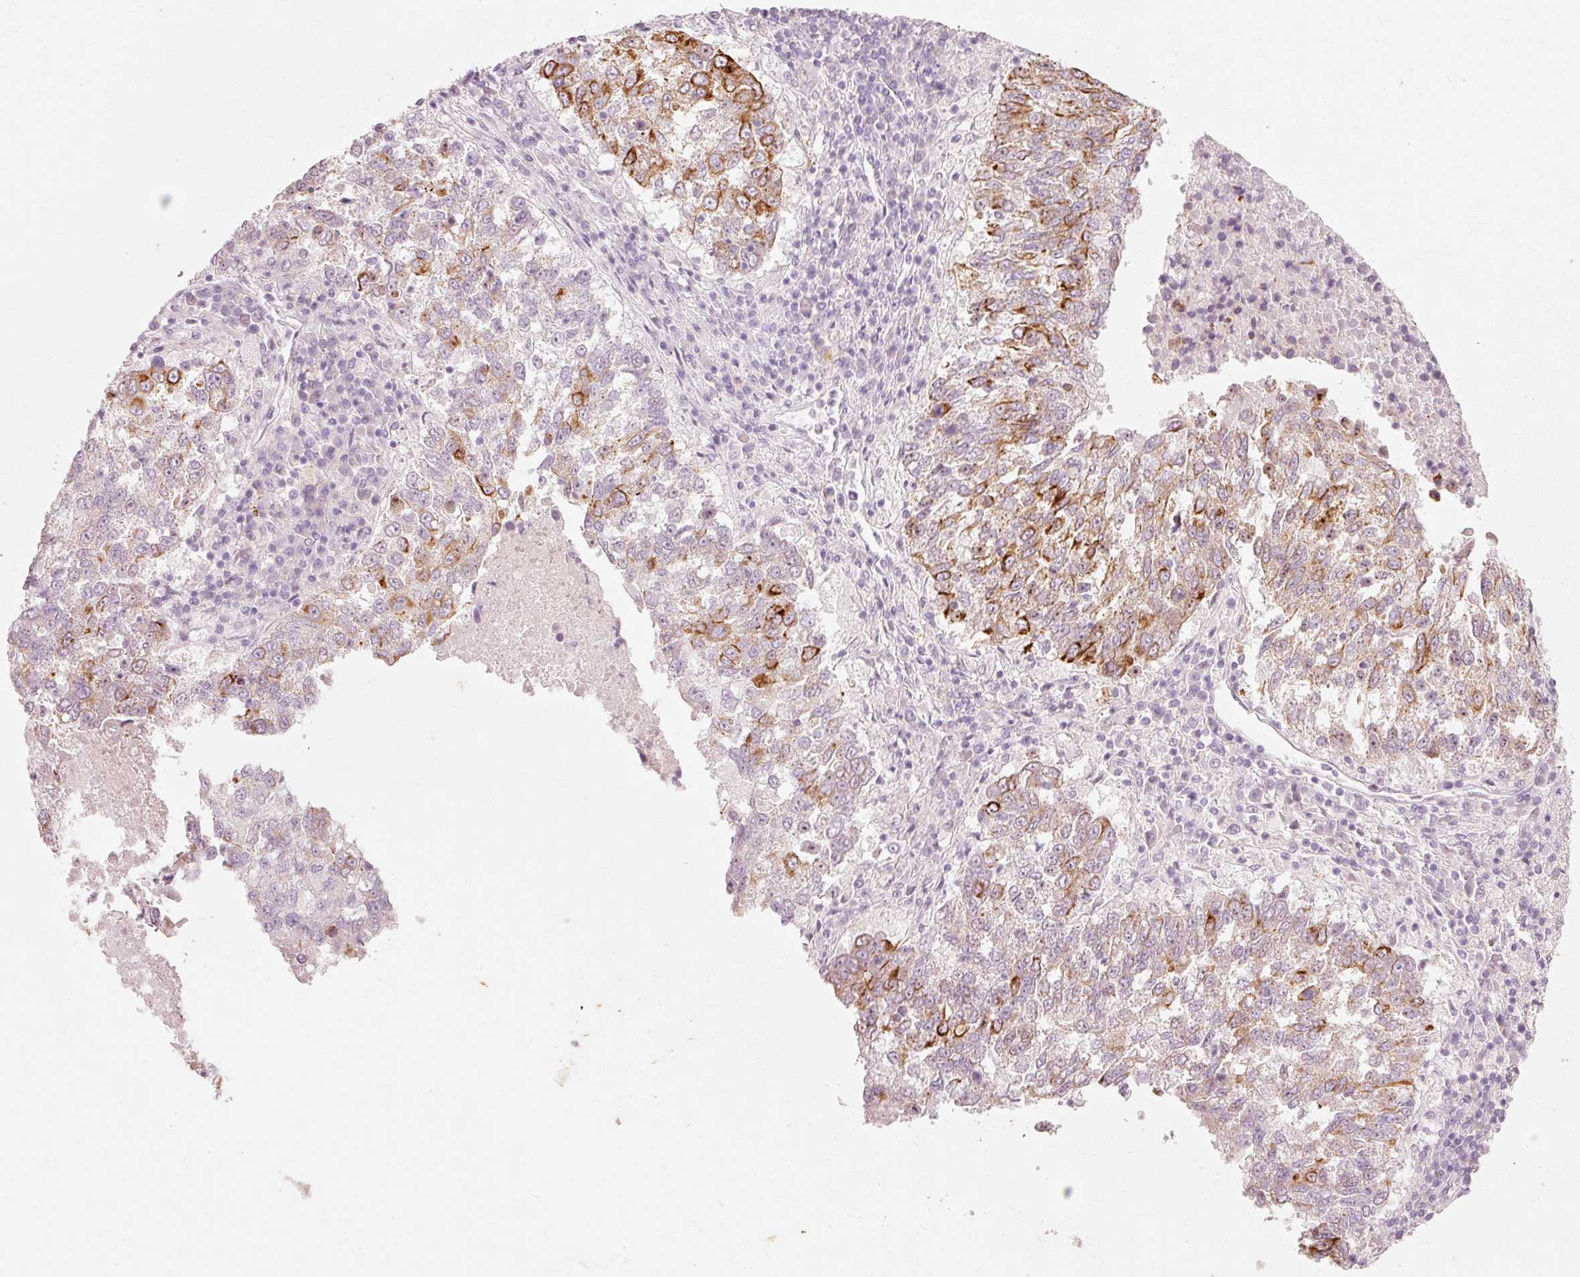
{"staining": {"intensity": "strong", "quantity": "25%-75%", "location": "cytoplasmic/membranous"}, "tissue": "lung cancer", "cell_type": "Tumor cells", "image_type": "cancer", "snomed": [{"axis": "morphology", "description": "Squamous cell carcinoma, NOS"}, {"axis": "topography", "description": "Lung"}], "caption": "Protein staining demonstrates strong cytoplasmic/membranous positivity in about 25%-75% of tumor cells in squamous cell carcinoma (lung).", "gene": "TRIM73", "patient": {"sex": "male", "age": 73}}